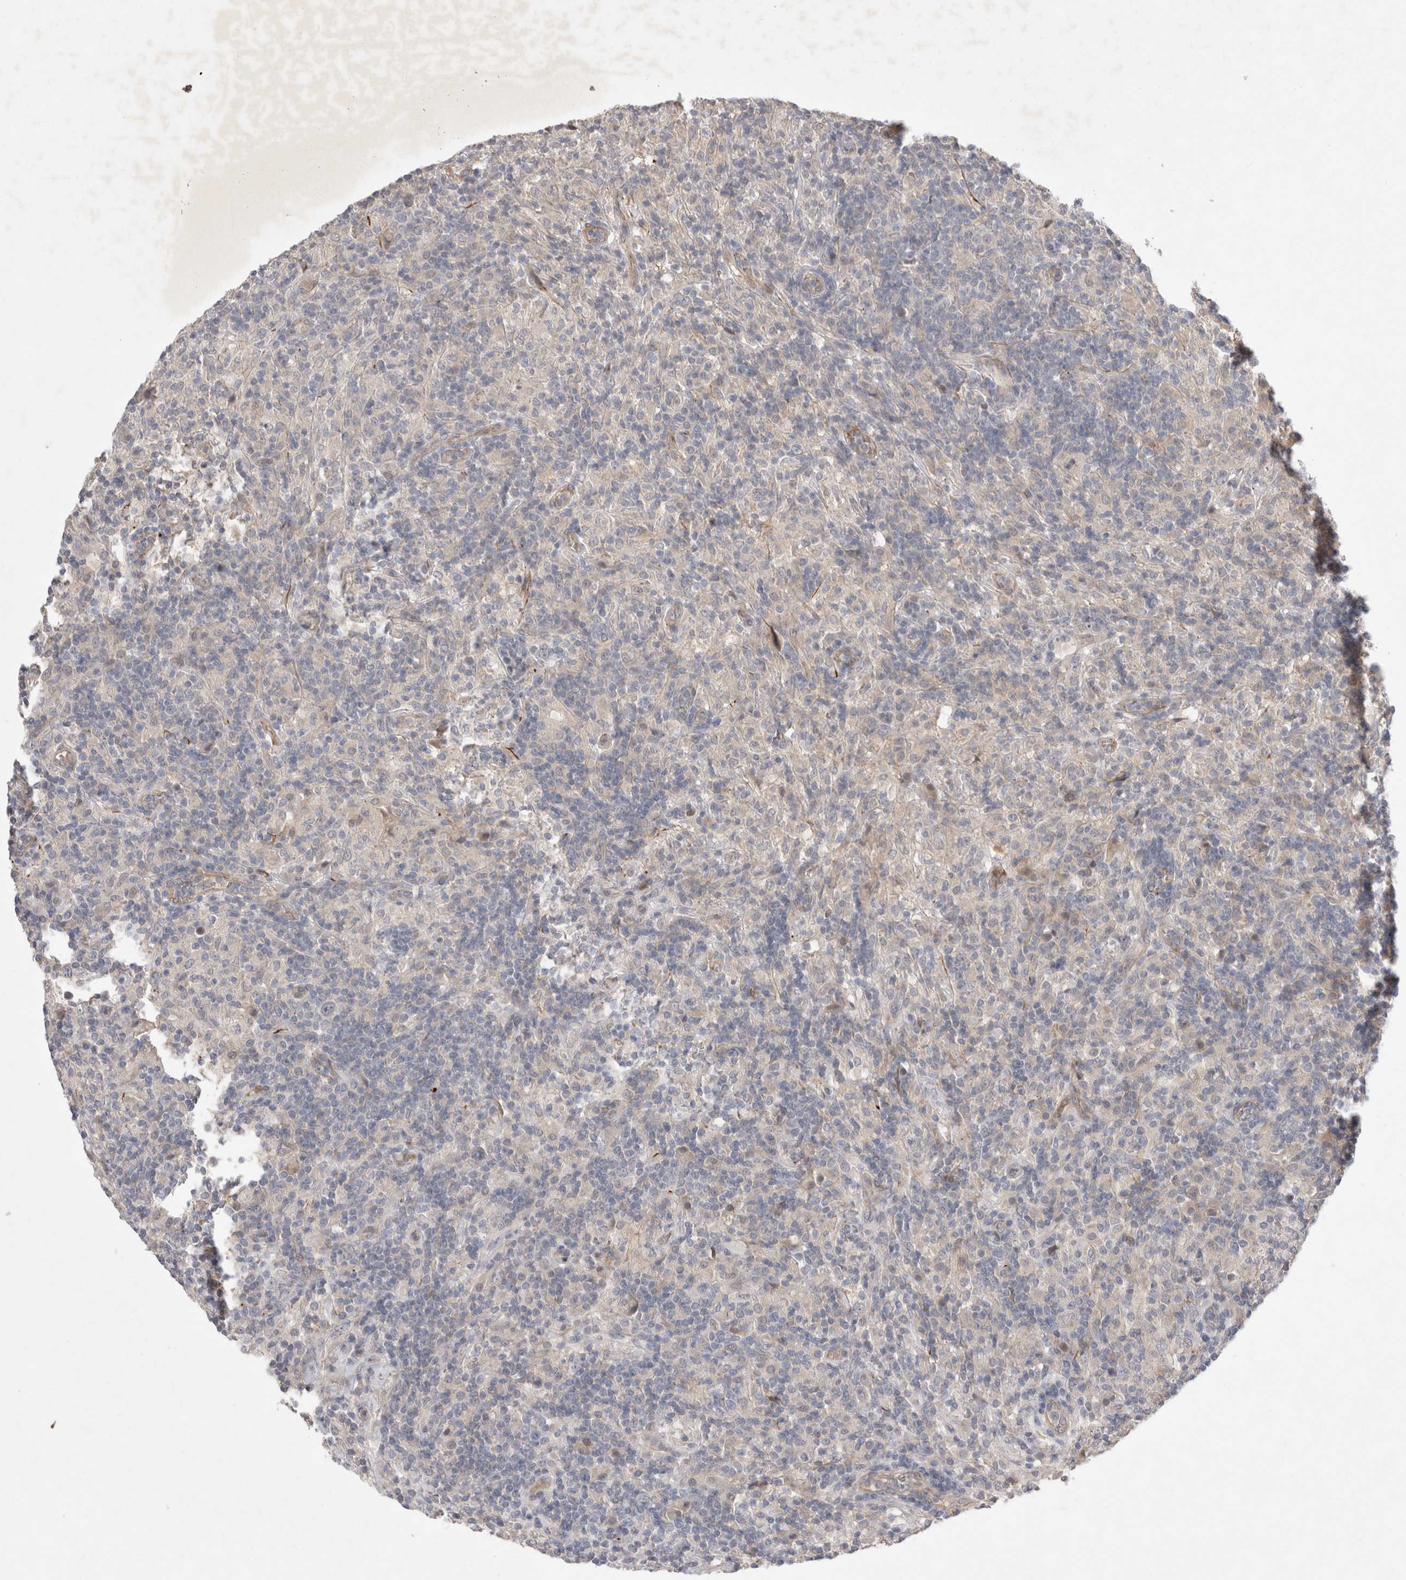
{"staining": {"intensity": "negative", "quantity": "none", "location": "none"}, "tissue": "lymphoma", "cell_type": "Tumor cells", "image_type": "cancer", "snomed": [{"axis": "morphology", "description": "Hodgkin's disease, NOS"}, {"axis": "topography", "description": "Lymph node"}], "caption": "A micrograph of human lymphoma is negative for staining in tumor cells. (Stains: DAB IHC with hematoxylin counter stain, Microscopy: brightfield microscopy at high magnification).", "gene": "NMU", "patient": {"sex": "male", "age": 70}}